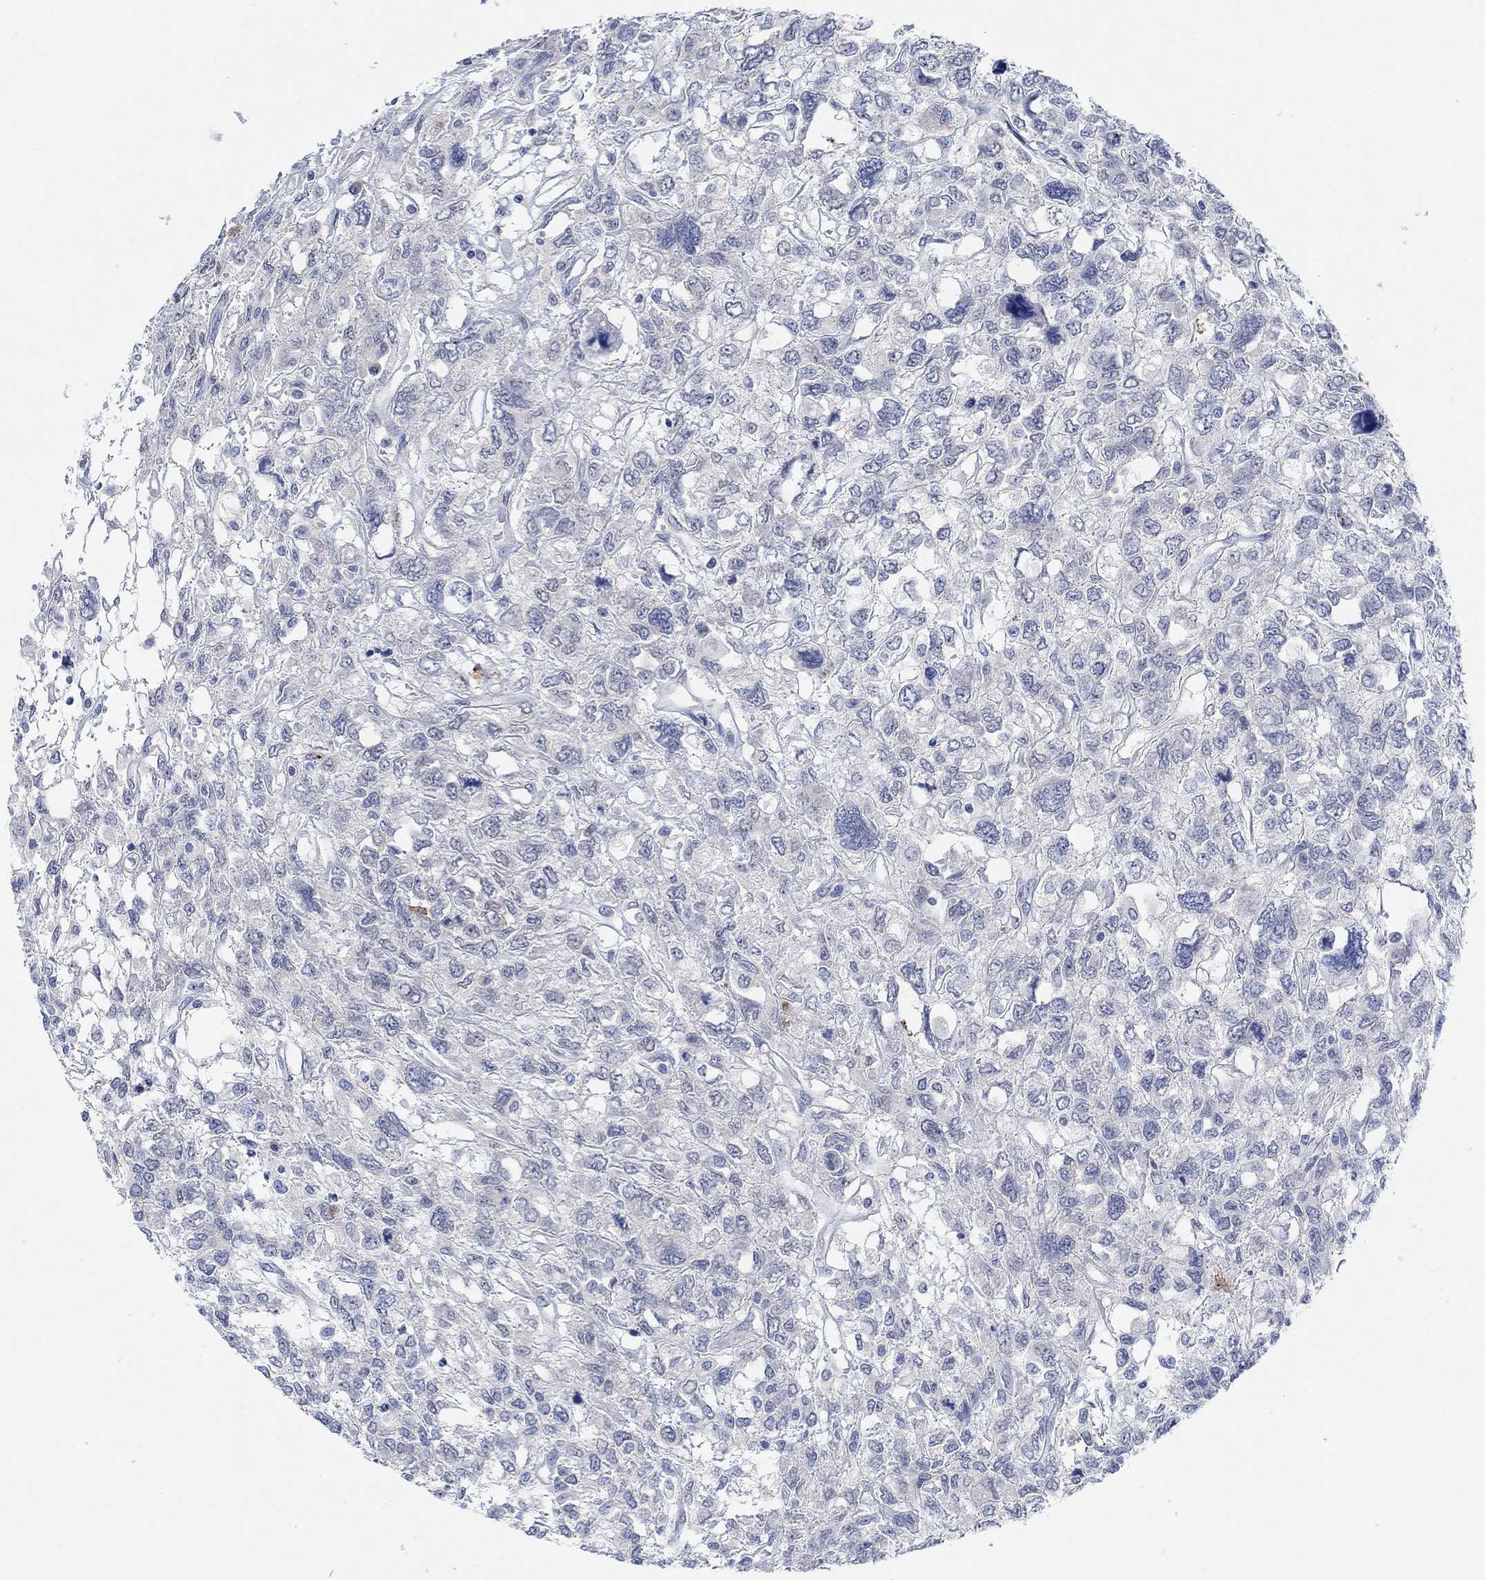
{"staining": {"intensity": "negative", "quantity": "none", "location": "none"}, "tissue": "testis cancer", "cell_type": "Tumor cells", "image_type": "cancer", "snomed": [{"axis": "morphology", "description": "Seminoma, NOS"}, {"axis": "topography", "description": "Testis"}], "caption": "Protein analysis of seminoma (testis) reveals no significant expression in tumor cells.", "gene": "RIMS1", "patient": {"sex": "male", "age": 52}}